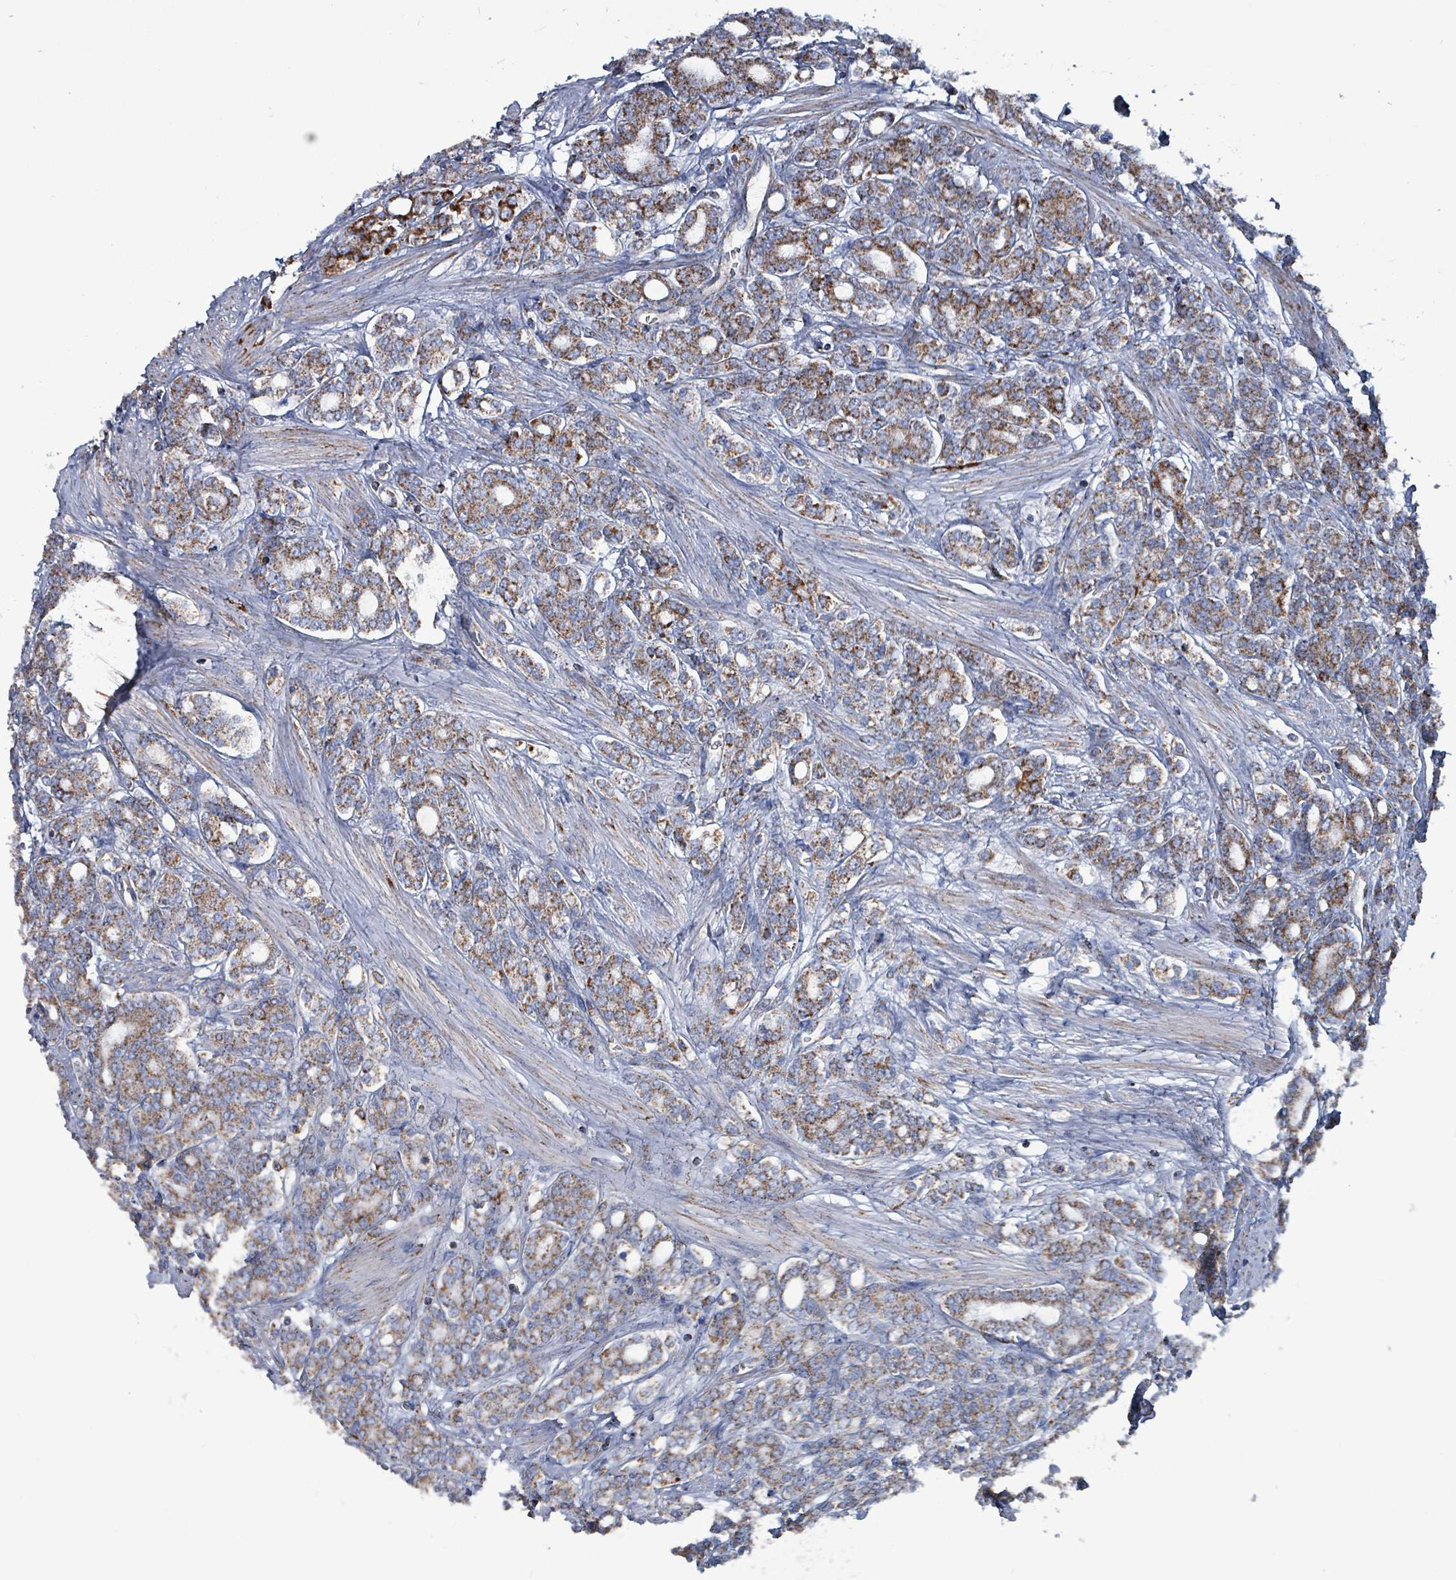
{"staining": {"intensity": "moderate", "quantity": ">75%", "location": "cytoplasmic/membranous"}, "tissue": "prostate cancer", "cell_type": "Tumor cells", "image_type": "cancer", "snomed": [{"axis": "morphology", "description": "Adenocarcinoma, High grade"}, {"axis": "topography", "description": "Prostate"}], "caption": "Protein expression analysis of high-grade adenocarcinoma (prostate) reveals moderate cytoplasmic/membranous positivity in approximately >75% of tumor cells.", "gene": "IDH3B", "patient": {"sex": "male", "age": 62}}